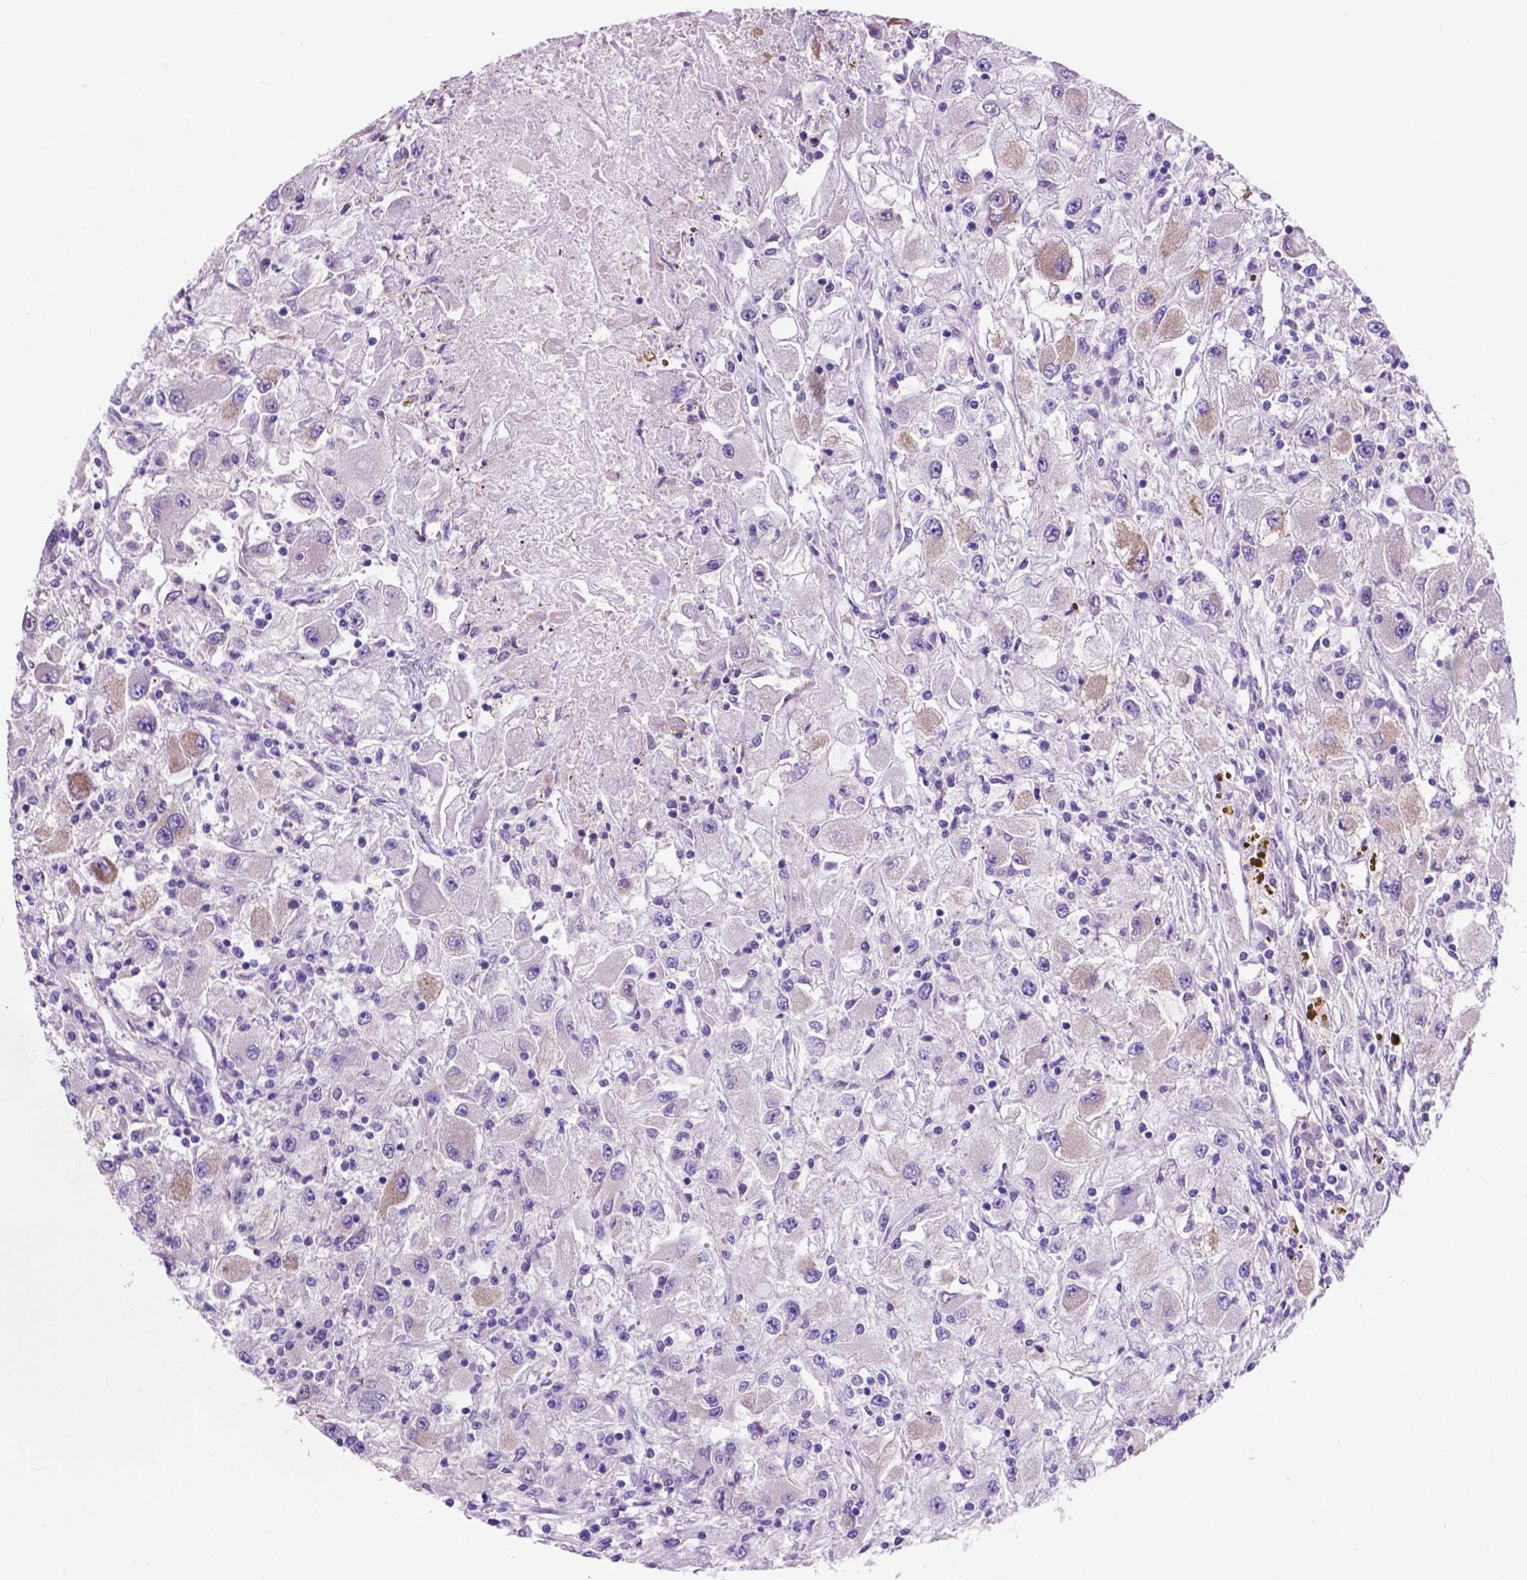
{"staining": {"intensity": "weak", "quantity": "<25%", "location": "cytoplasmic/membranous"}, "tissue": "renal cancer", "cell_type": "Tumor cells", "image_type": "cancer", "snomed": [{"axis": "morphology", "description": "Adenocarcinoma, NOS"}, {"axis": "topography", "description": "Kidney"}], "caption": "This is an immunohistochemistry (IHC) image of renal adenocarcinoma. There is no positivity in tumor cells.", "gene": "TMEM121B", "patient": {"sex": "female", "age": 67}}